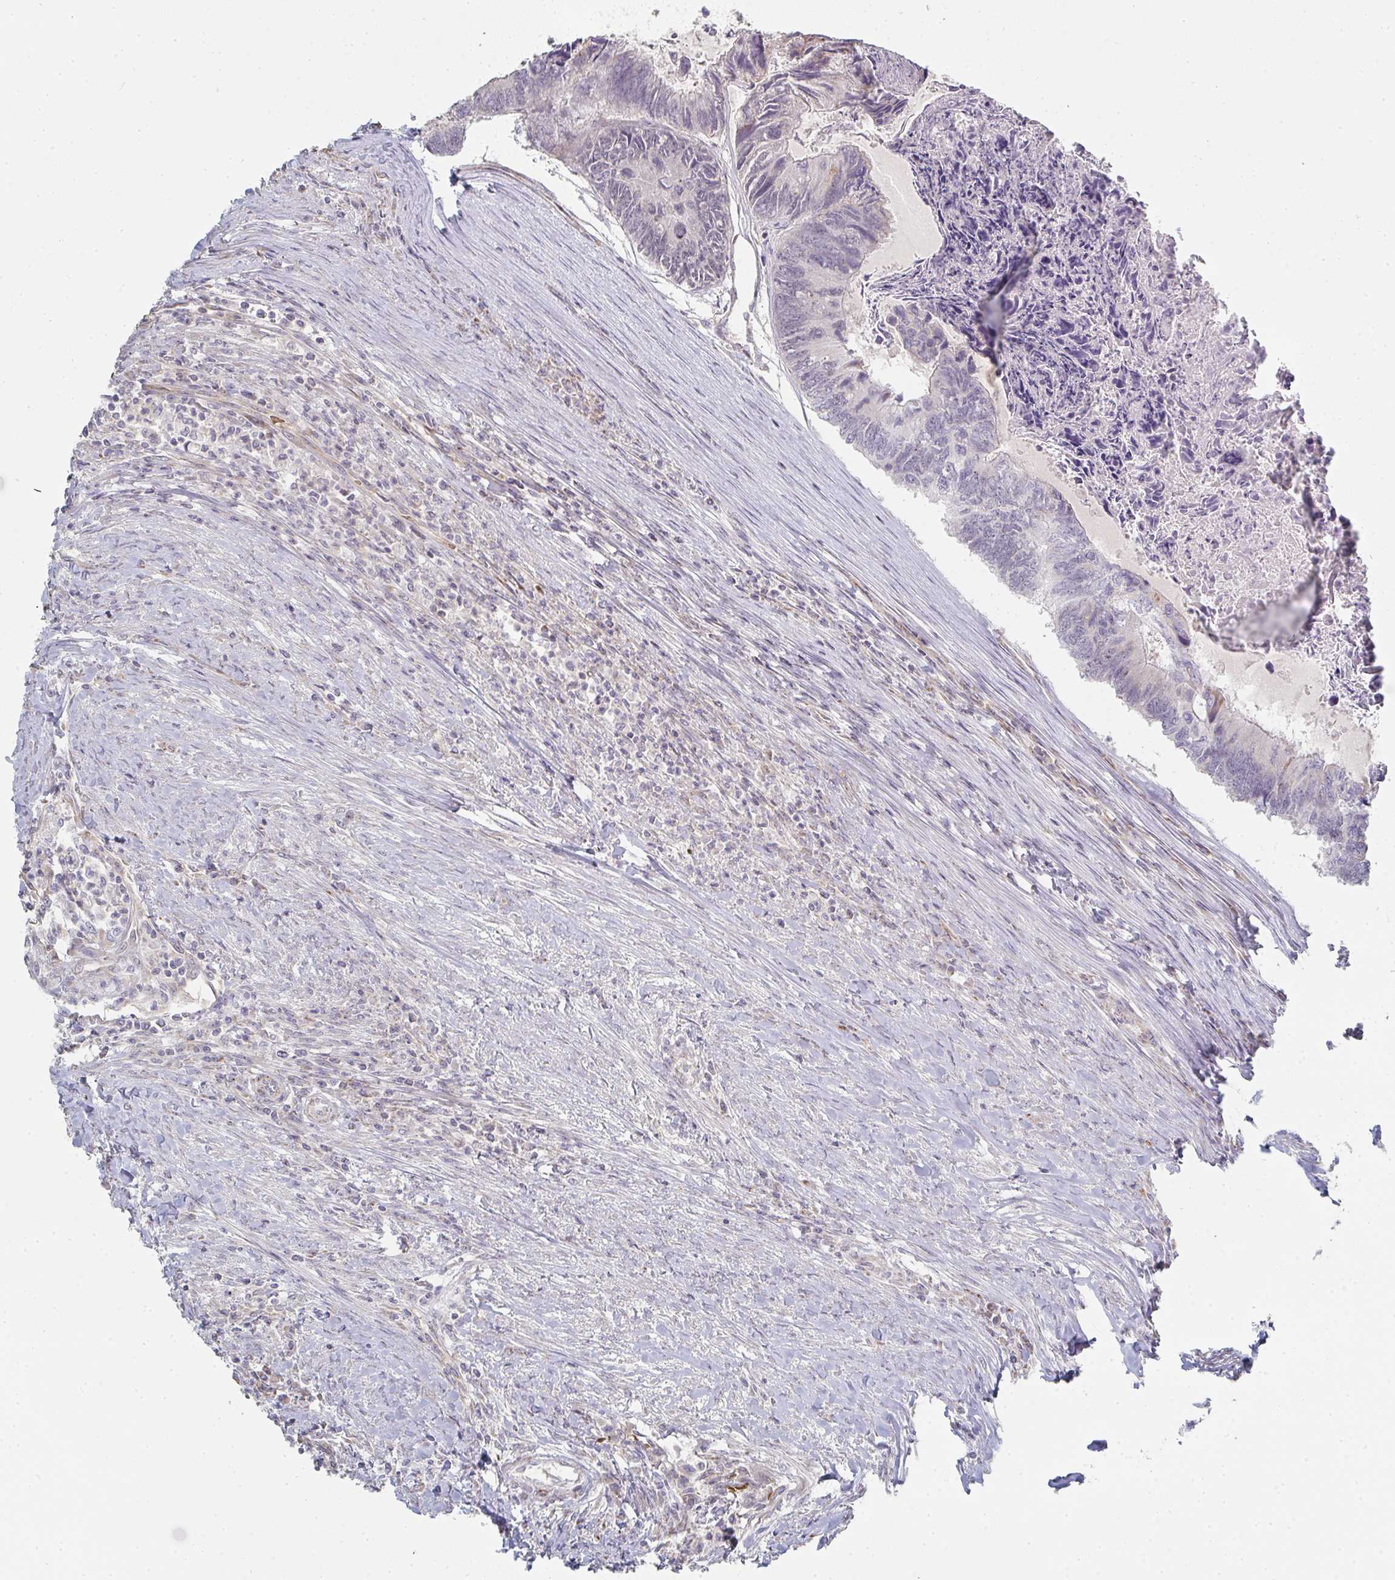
{"staining": {"intensity": "negative", "quantity": "none", "location": "none"}, "tissue": "colorectal cancer", "cell_type": "Tumor cells", "image_type": "cancer", "snomed": [{"axis": "morphology", "description": "Adenocarcinoma, NOS"}, {"axis": "topography", "description": "Colon"}], "caption": "A high-resolution image shows immunohistochemistry (IHC) staining of adenocarcinoma (colorectal), which demonstrates no significant expression in tumor cells.", "gene": "ZNF526", "patient": {"sex": "female", "age": 67}}